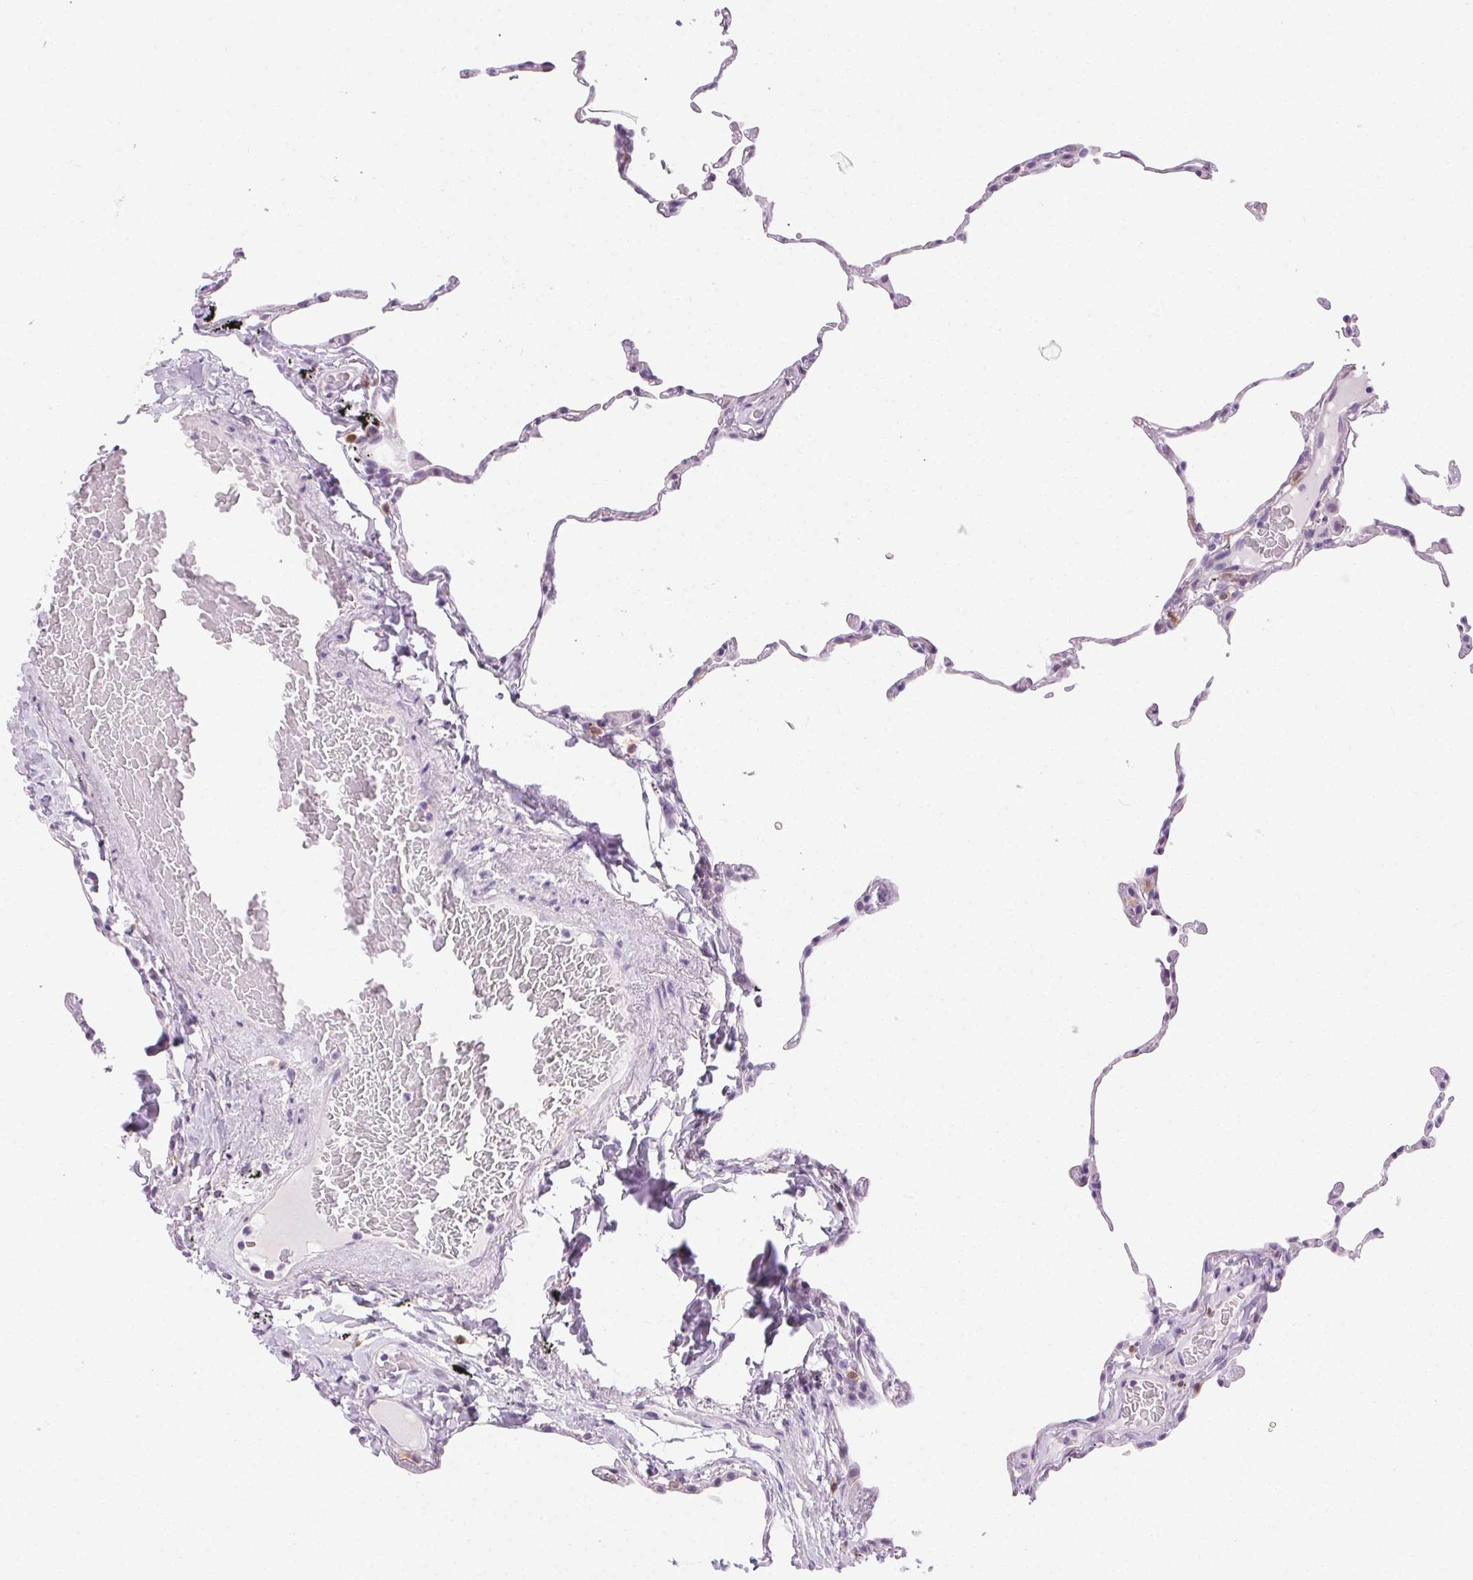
{"staining": {"intensity": "negative", "quantity": "none", "location": "none"}, "tissue": "lung", "cell_type": "Alveolar cells", "image_type": "normal", "snomed": [{"axis": "morphology", "description": "Normal tissue, NOS"}, {"axis": "topography", "description": "Lung"}], "caption": "Alveolar cells show no significant protein expression in normal lung. Nuclei are stained in blue.", "gene": "CADPS", "patient": {"sex": "female", "age": 57}}